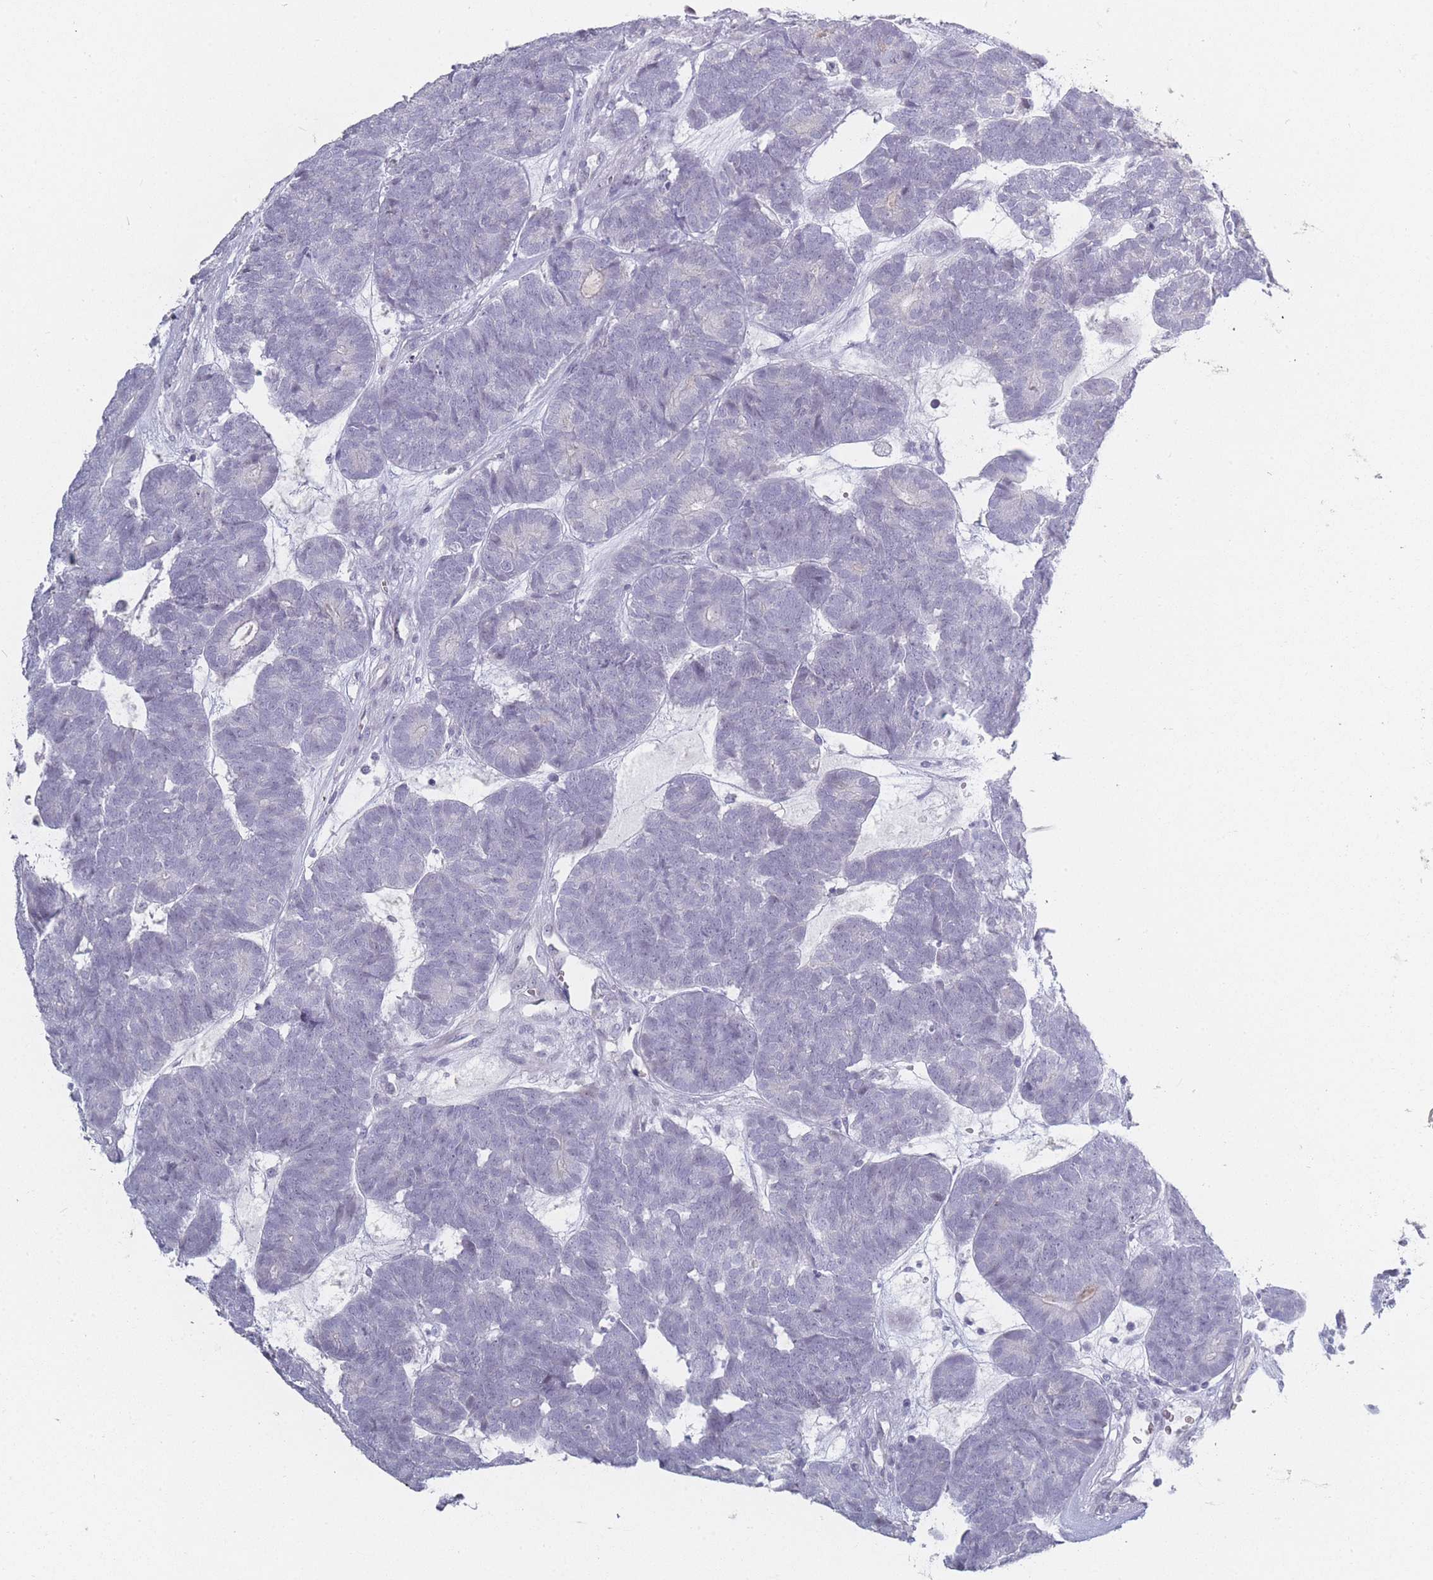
{"staining": {"intensity": "negative", "quantity": "none", "location": "none"}, "tissue": "head and neck cancer", "cell_type": "Tumor cells", "image_type": "cancer", "snomed": [{"axis": "morphology", "description": "Adenocarcinoma, NOS"}, {"axis": "topography", "description": "Head-Neck"}], "caption": "A high-resolution image shows IHC staining of head and neck cancer (adenocarcinoma), which displays no significant staining in tumor cells.", "gene": "ROS1", "patient": {"sex": "female", "age": 81}}